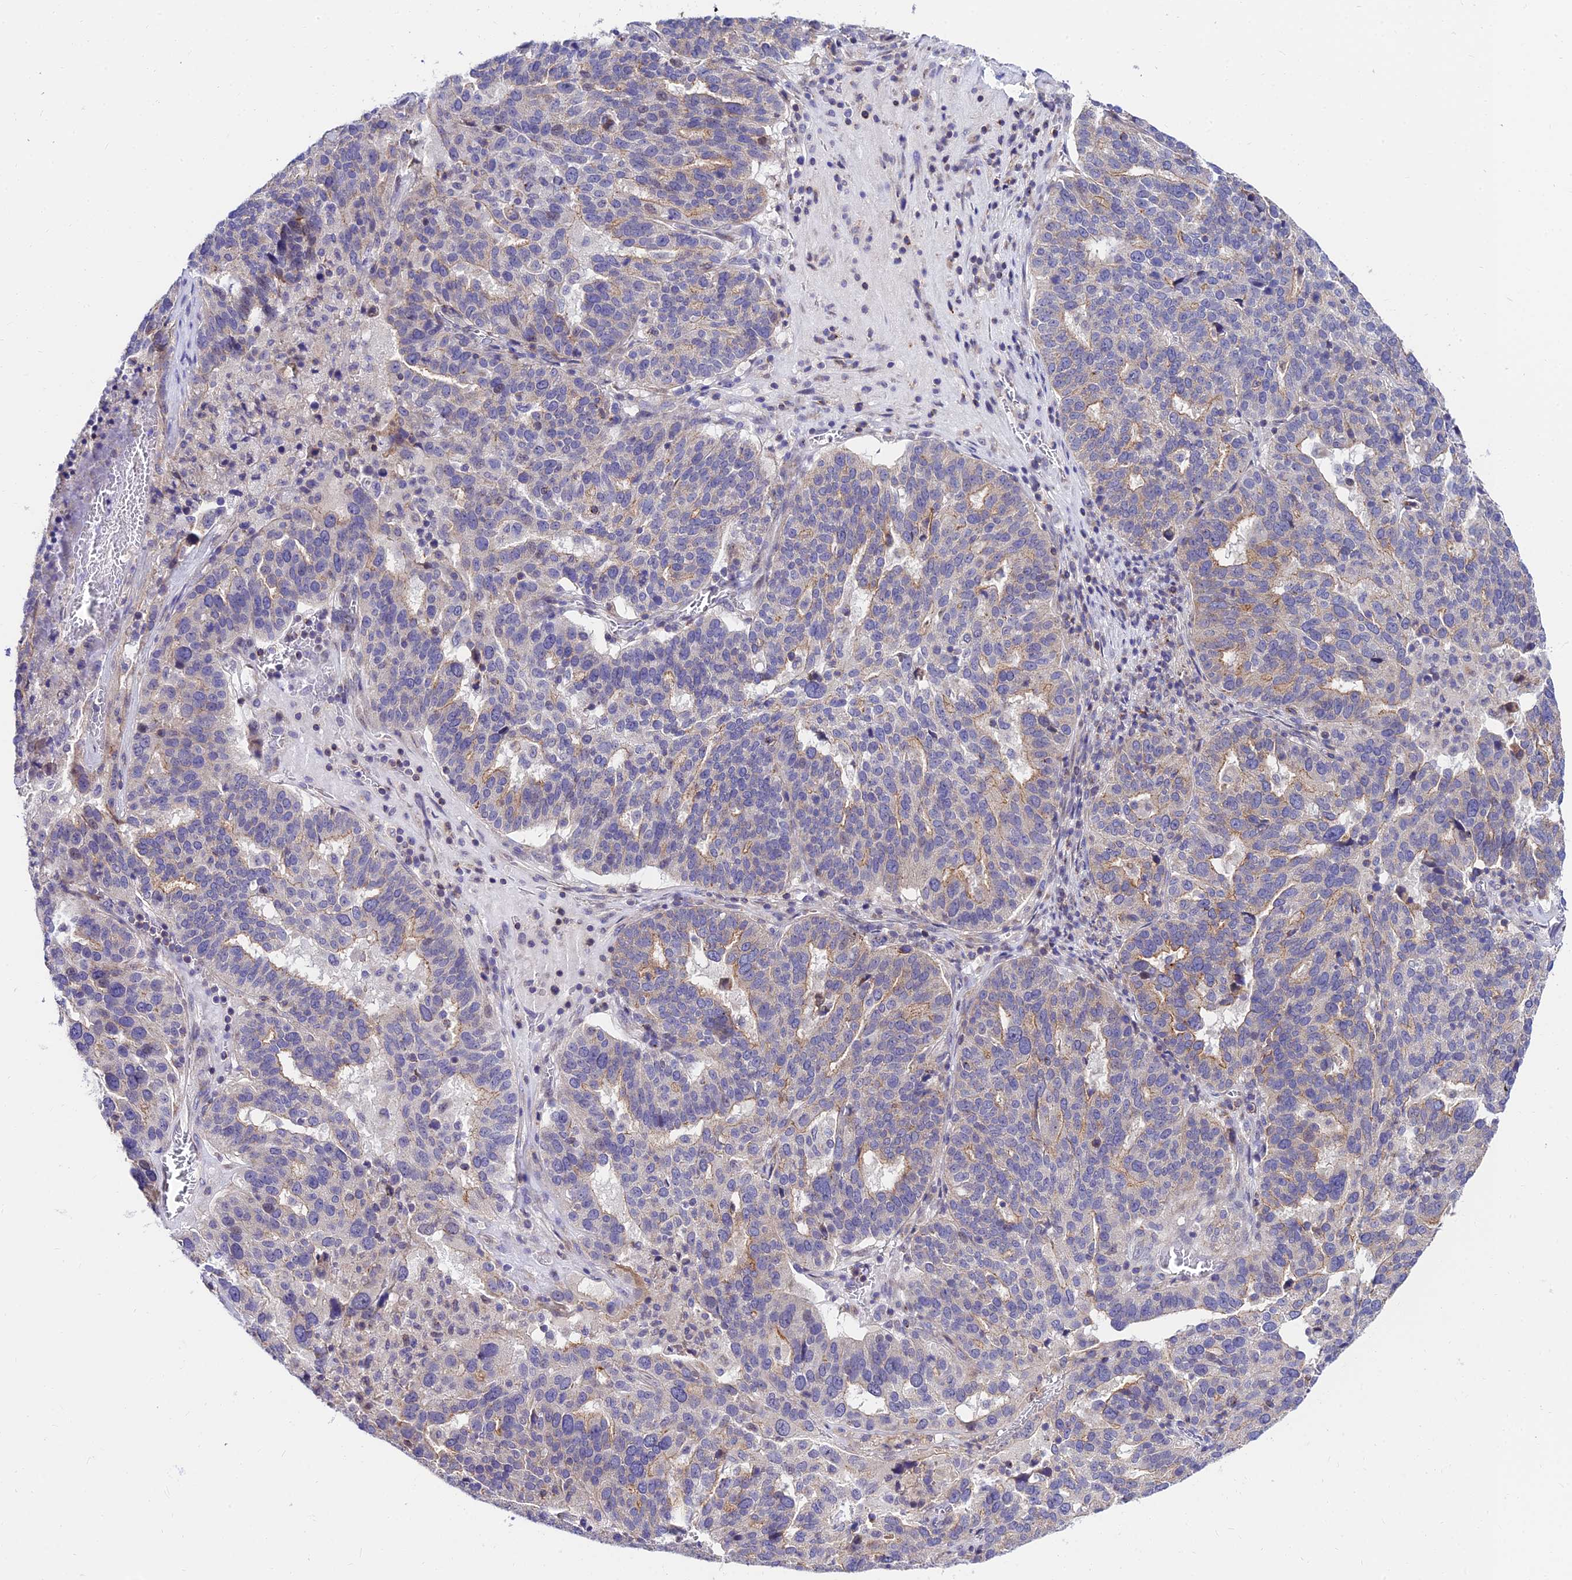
{"staining": {"intensity": "weak", "quantity": "<25%", "location": "cytoplasmic/membranous"}, "tissue": "ovarian cancer", "cell_type": "Tumor cells", "image_type": "cancer", "snomed": [{"axis": "morphology", "description": "Cystadenocarcinoma, serous, NOS"}, {"axis": "topography", "description": "Ovary"}], "caption": "IHC histopathology image of ovarian serous cystadenocarcinoma stained for a protein (brown), which demonstrates no positivity in tumor cells.", "gene": "C6orf132", "patient": {"sex": "female", "age": 59}}